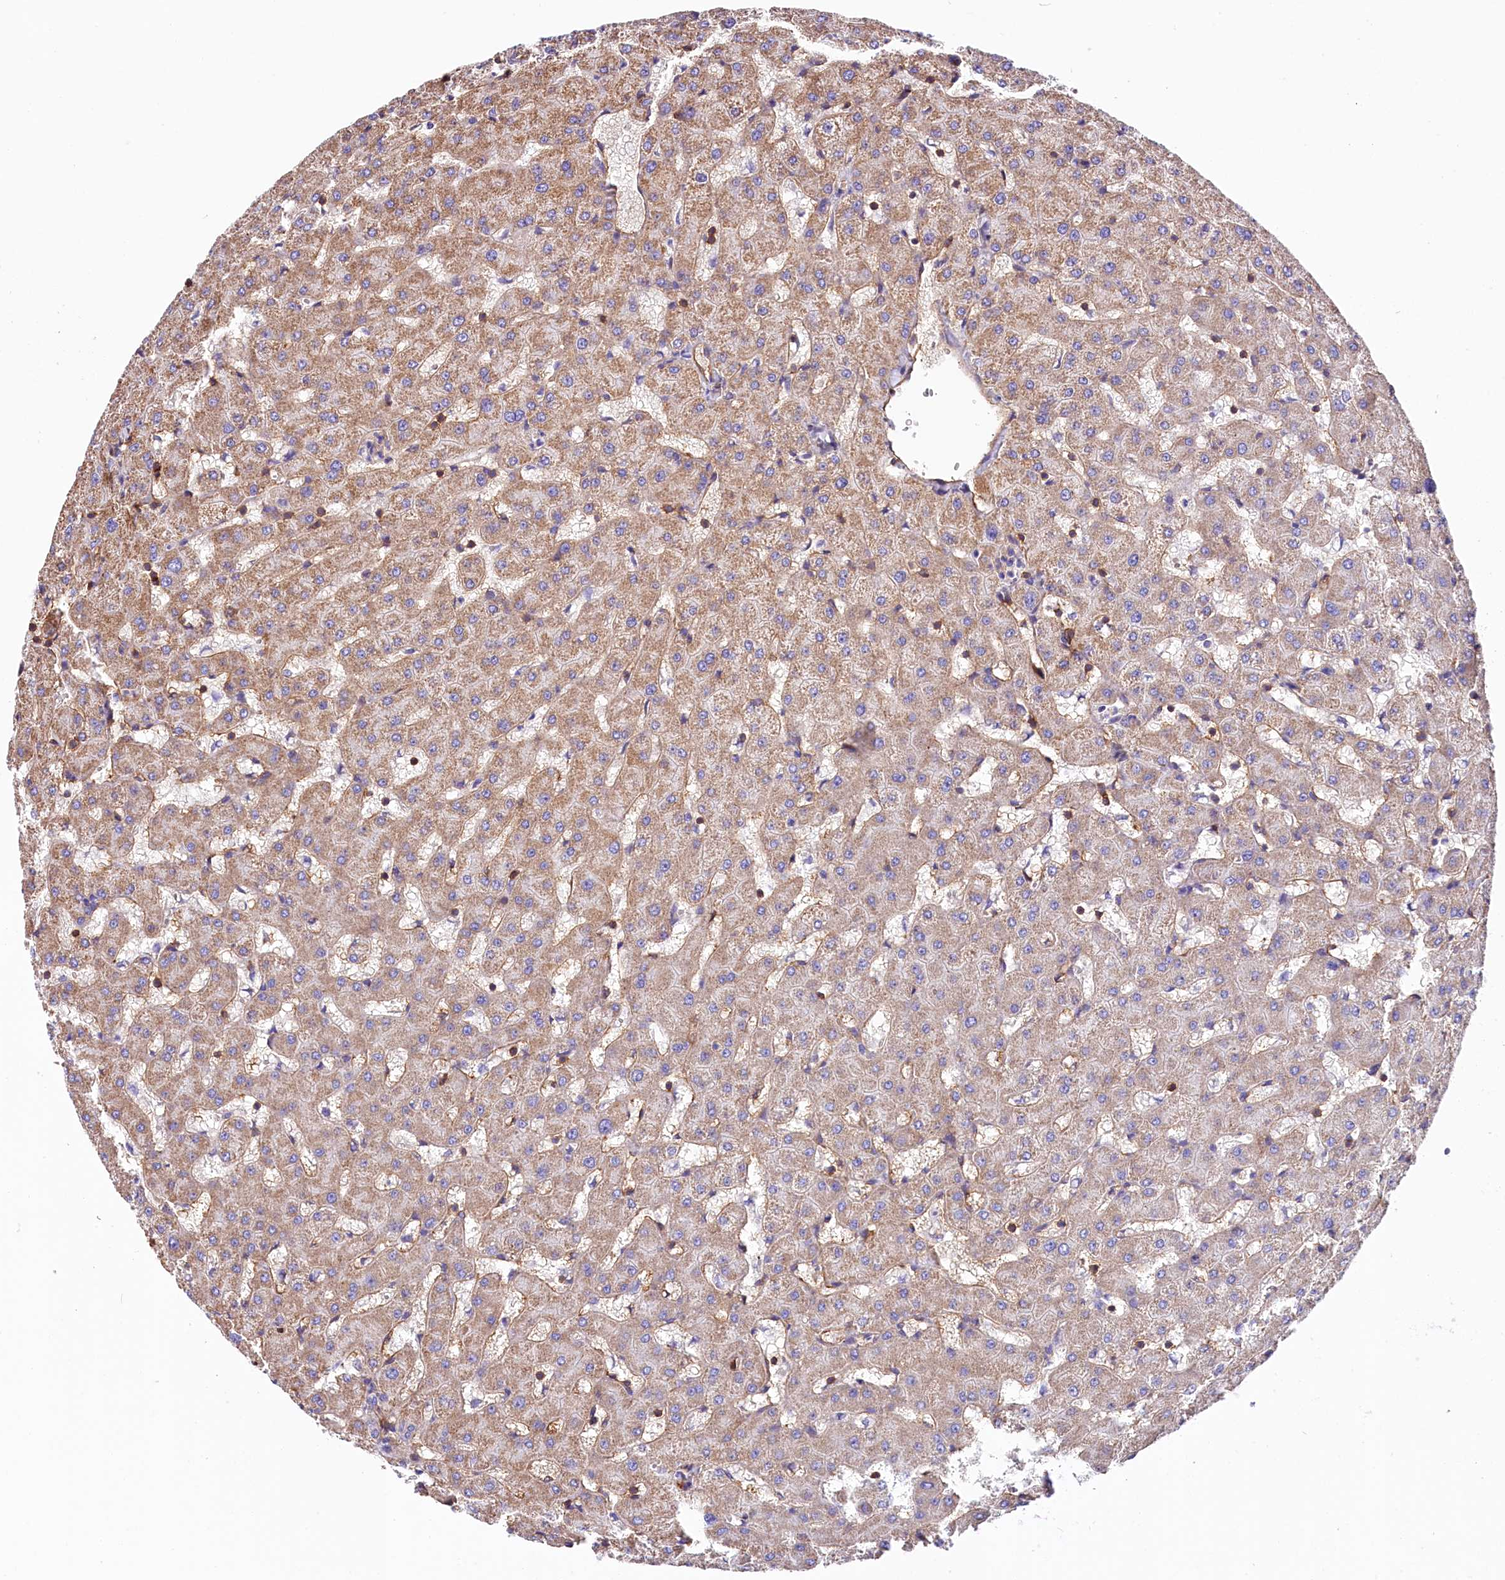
{"staining": {"intensity": "negative", "quantity": "none", "location": "none"}, "tissue": "liver", "cell_type": "Cholangiocytes", "image_type": "normal", "snomed": [{"axis": "morphology", "description": "Normal tissue, NOS"}, {"axis": "topography", "description": "Liver"}], "caption": "This is a image of immunohistochemistry (IHC) staining of benign liver, which shows no expression in cholangiocytes. The staining is performed using DAB brown chromogen with nuclei counter-stained in using hematoxylin.", "gene": "ATP2B4", "patient": {"sex": "female", "age": 63}}